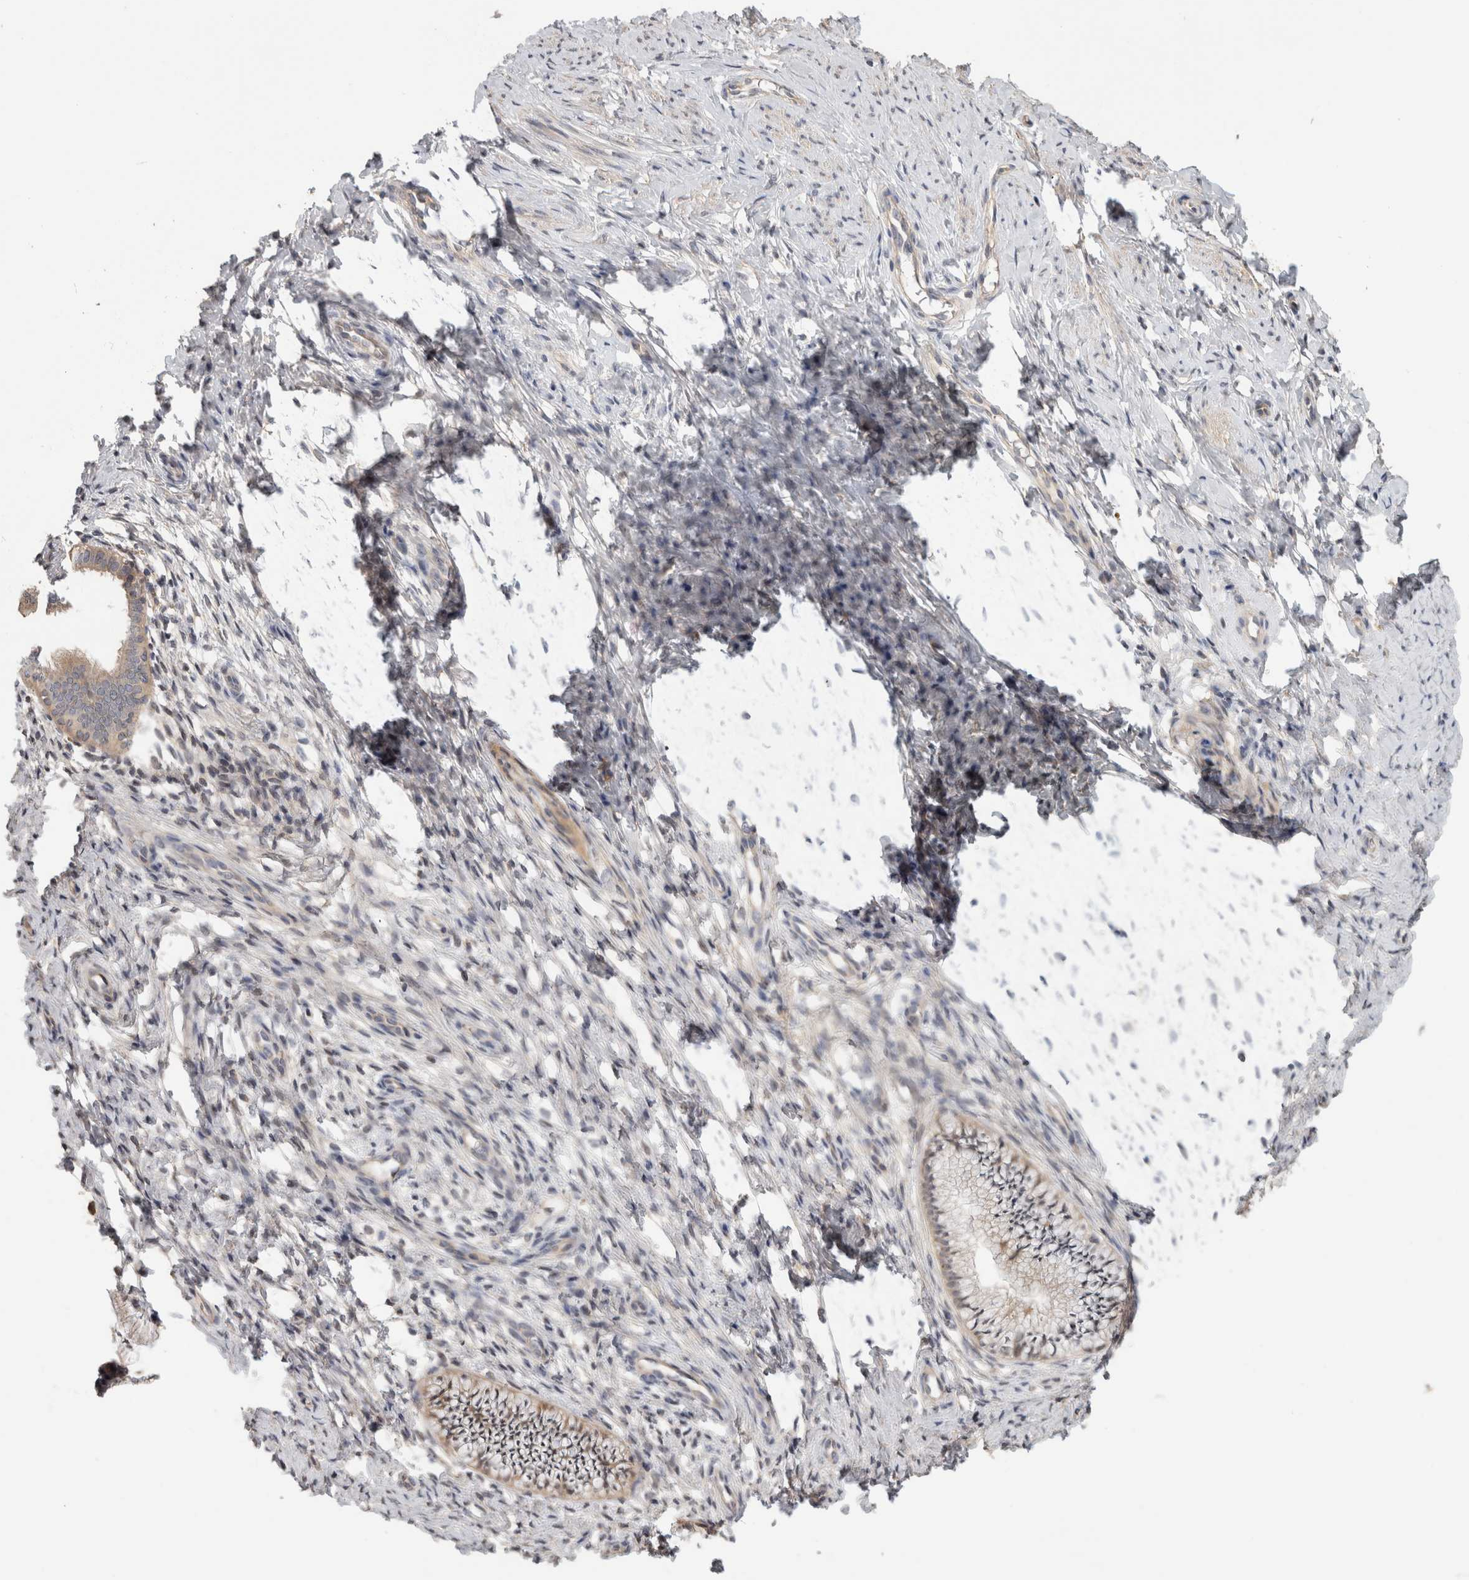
{"staining": {"intensity": "weak", "quantity": ">75%", "location": "cytoplasmic/membranous"}, "tissue": "cervix", "cell_type": "Glandular cells", "image_type": "normal", "snomed": [{"axis": "morphology", "description": "Normal tissue, NOS"}, {"axis": "topography", "description": "Cervix"}], "caption": "The photomicrograph demonstrates staining of benign cervix, revealing weak cytoplasmic/membranous protein expression (brown color) within glandular cells.", "gene": "PGM1", "patient": {"sex": "female", "age": 36}}